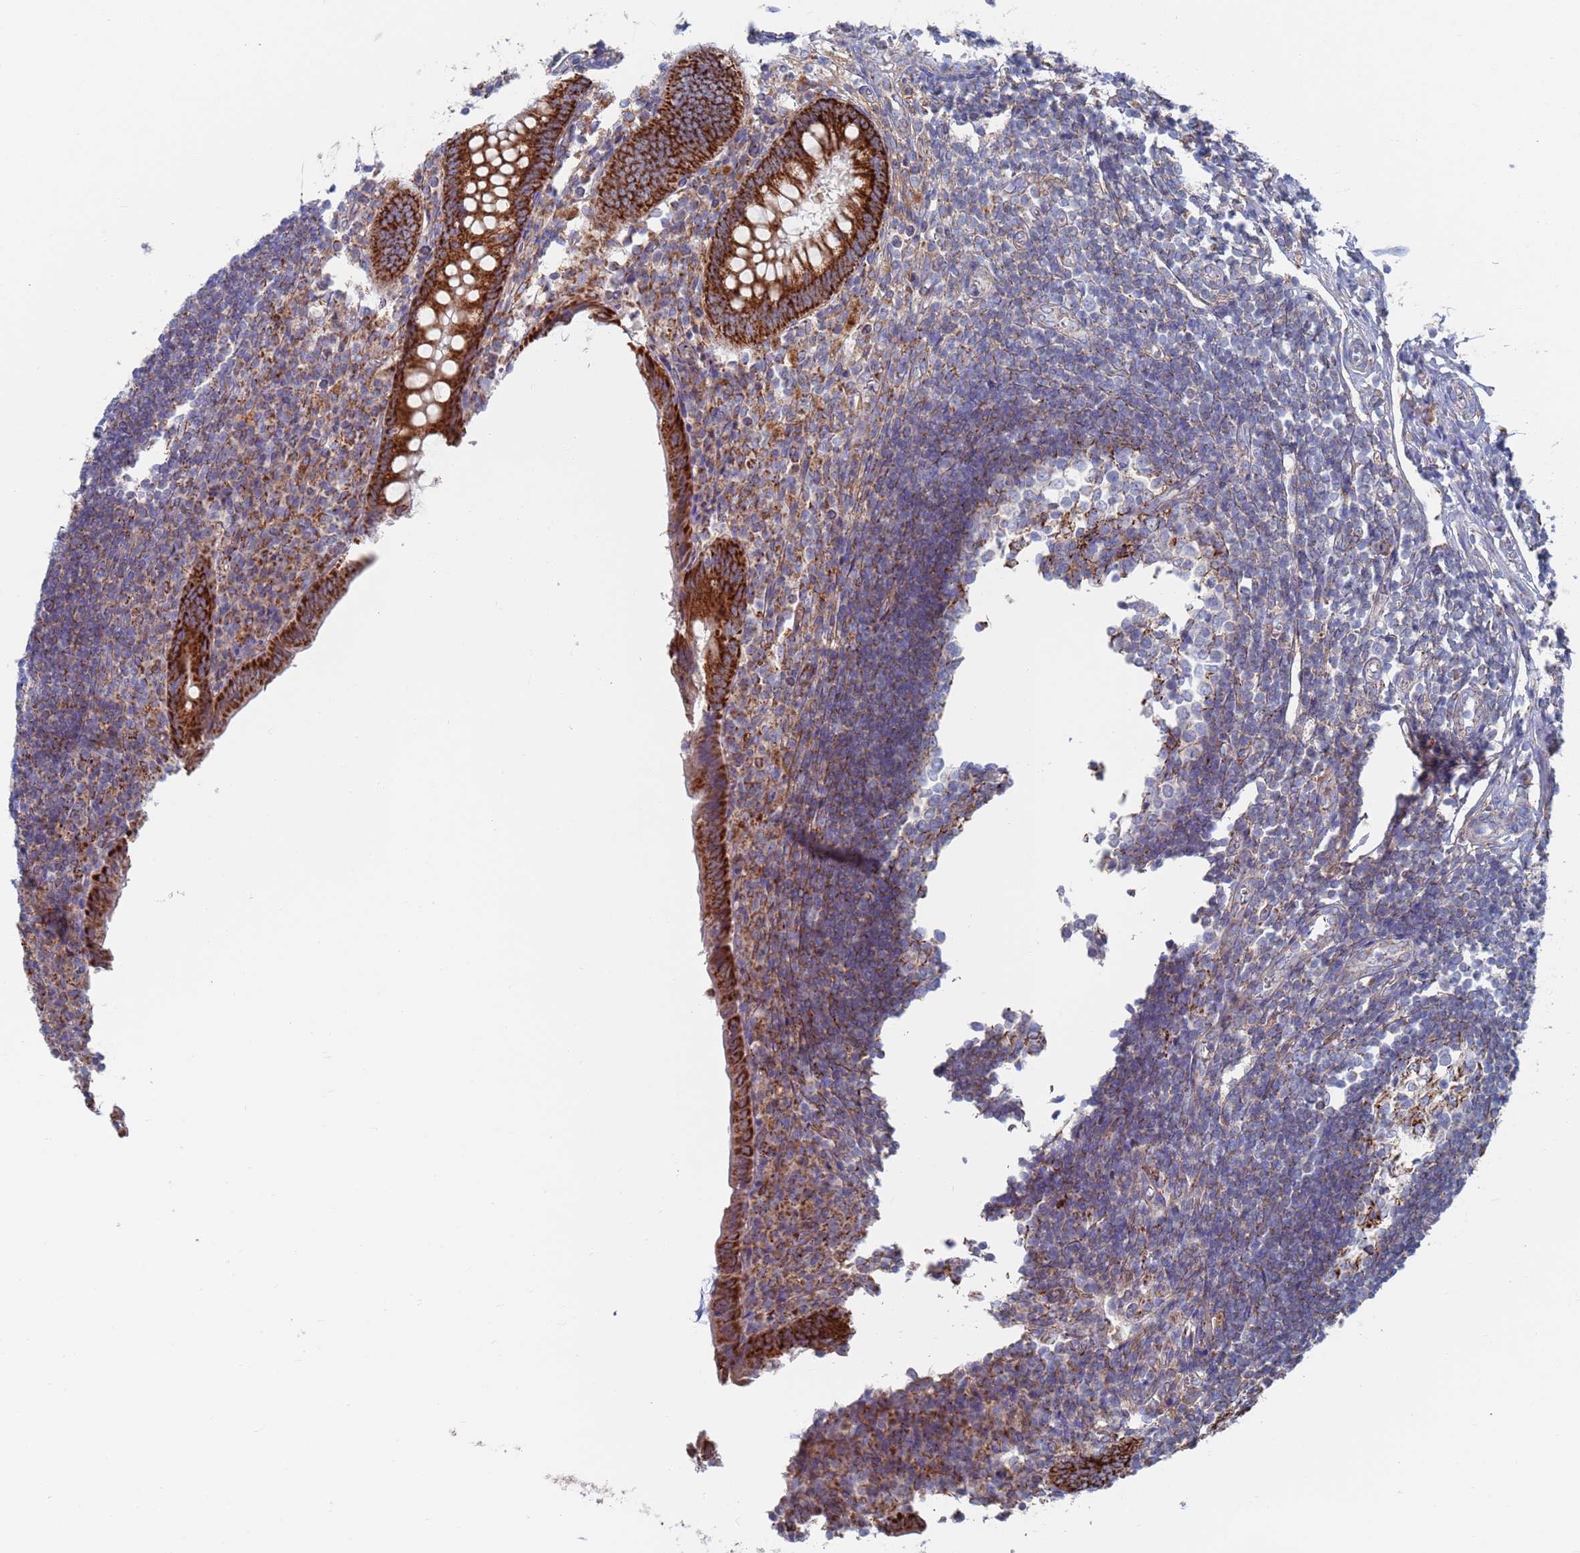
{"staining": {"intensity": "strong", "quantity": ">75%", "location": "cytoplasmic/membranous"}, "tissue": "appendix", "cell_type": "Glandular cells", "image_type": "normal", "snomed": [{"axis": "morphology", "description": "Normal tissue, NOS"}, {"axis": "topography", "description": "Appendix"}], "caption": "Brown immunohistochemical staining in unremarkable human appendix demonstrates strong cytoplasmic/membranous positivity in about >75% of glandular cells. (DAB (3,3'-diaminobenzidine) IHC, brown staining for protein, blue staining for nuclei).", "gene": "CHCHD6", "patient": {"sex": "female", "age": 17}}